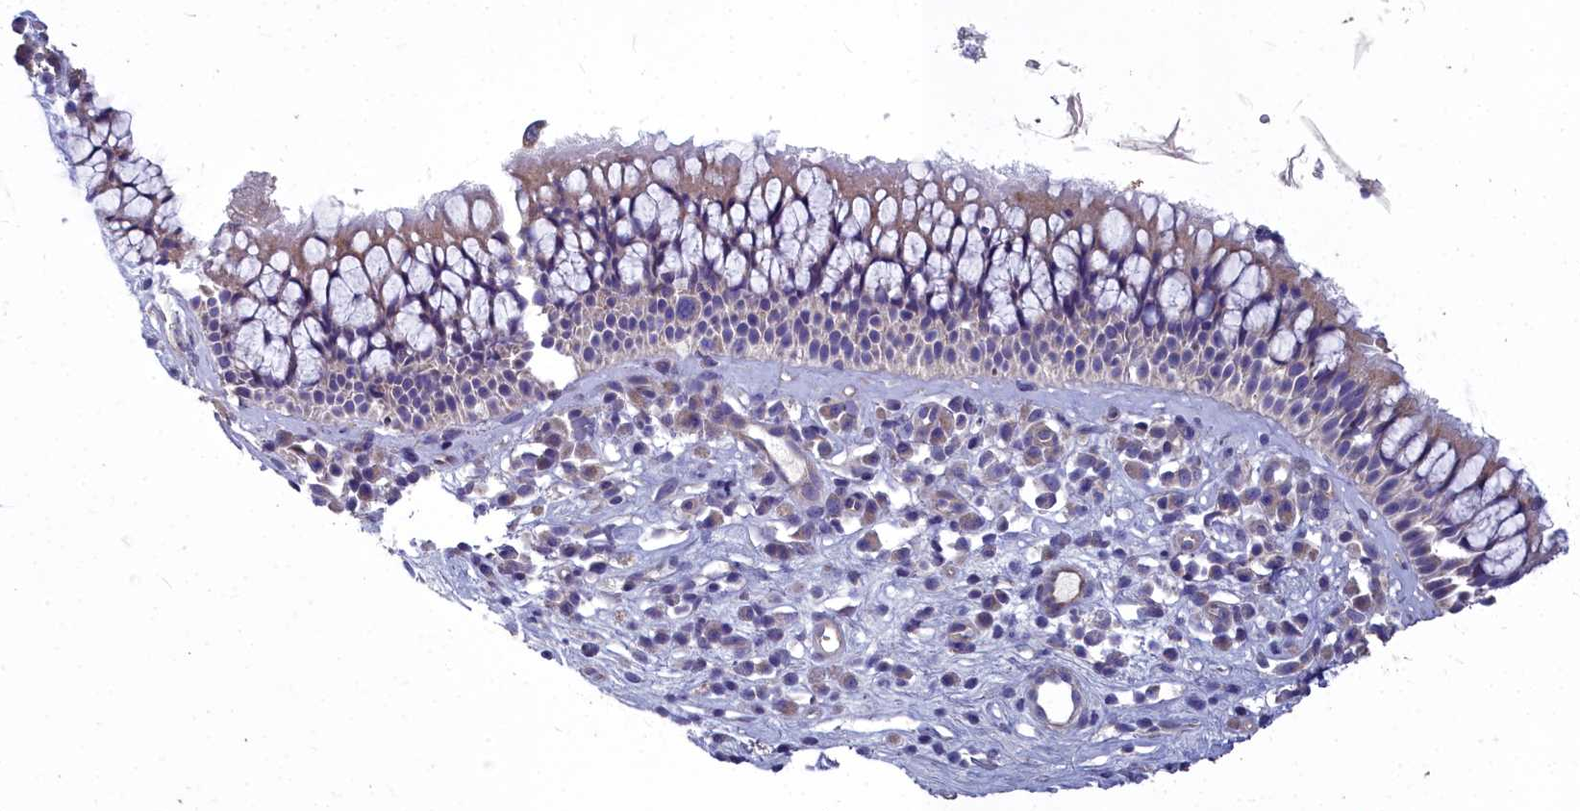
{"staining": {"intensity": "weak", "quantity": "<25%", "location": "cytoplasmic/membranous"}, "tissue": "nasopharynx", "cell_type": "Respiratory epithelial cells", "image_type": "normal", "snomed": [{"axis": "morphology", "description": "Normal tissue, NOS"}, {"axis": "morphology", "description": "Inflammation, NOS"}, {"axis": "morphology", "description": "Malignant melanoma, Metastatic site"}, {"axis": "topography", "description": "Nasopharynx"}], "caption": "Unremarkable nasopharynx was stained to show a protein in brown. There is no significant staining in respiratory epithelial cells. (Stains: DAB immunohistochemistry with hematoxylin counter stain, Microscopy: brightfield microscopy at high magnification).", "gene": "COX20", "patient": {"sex": "male", "age": 70}}